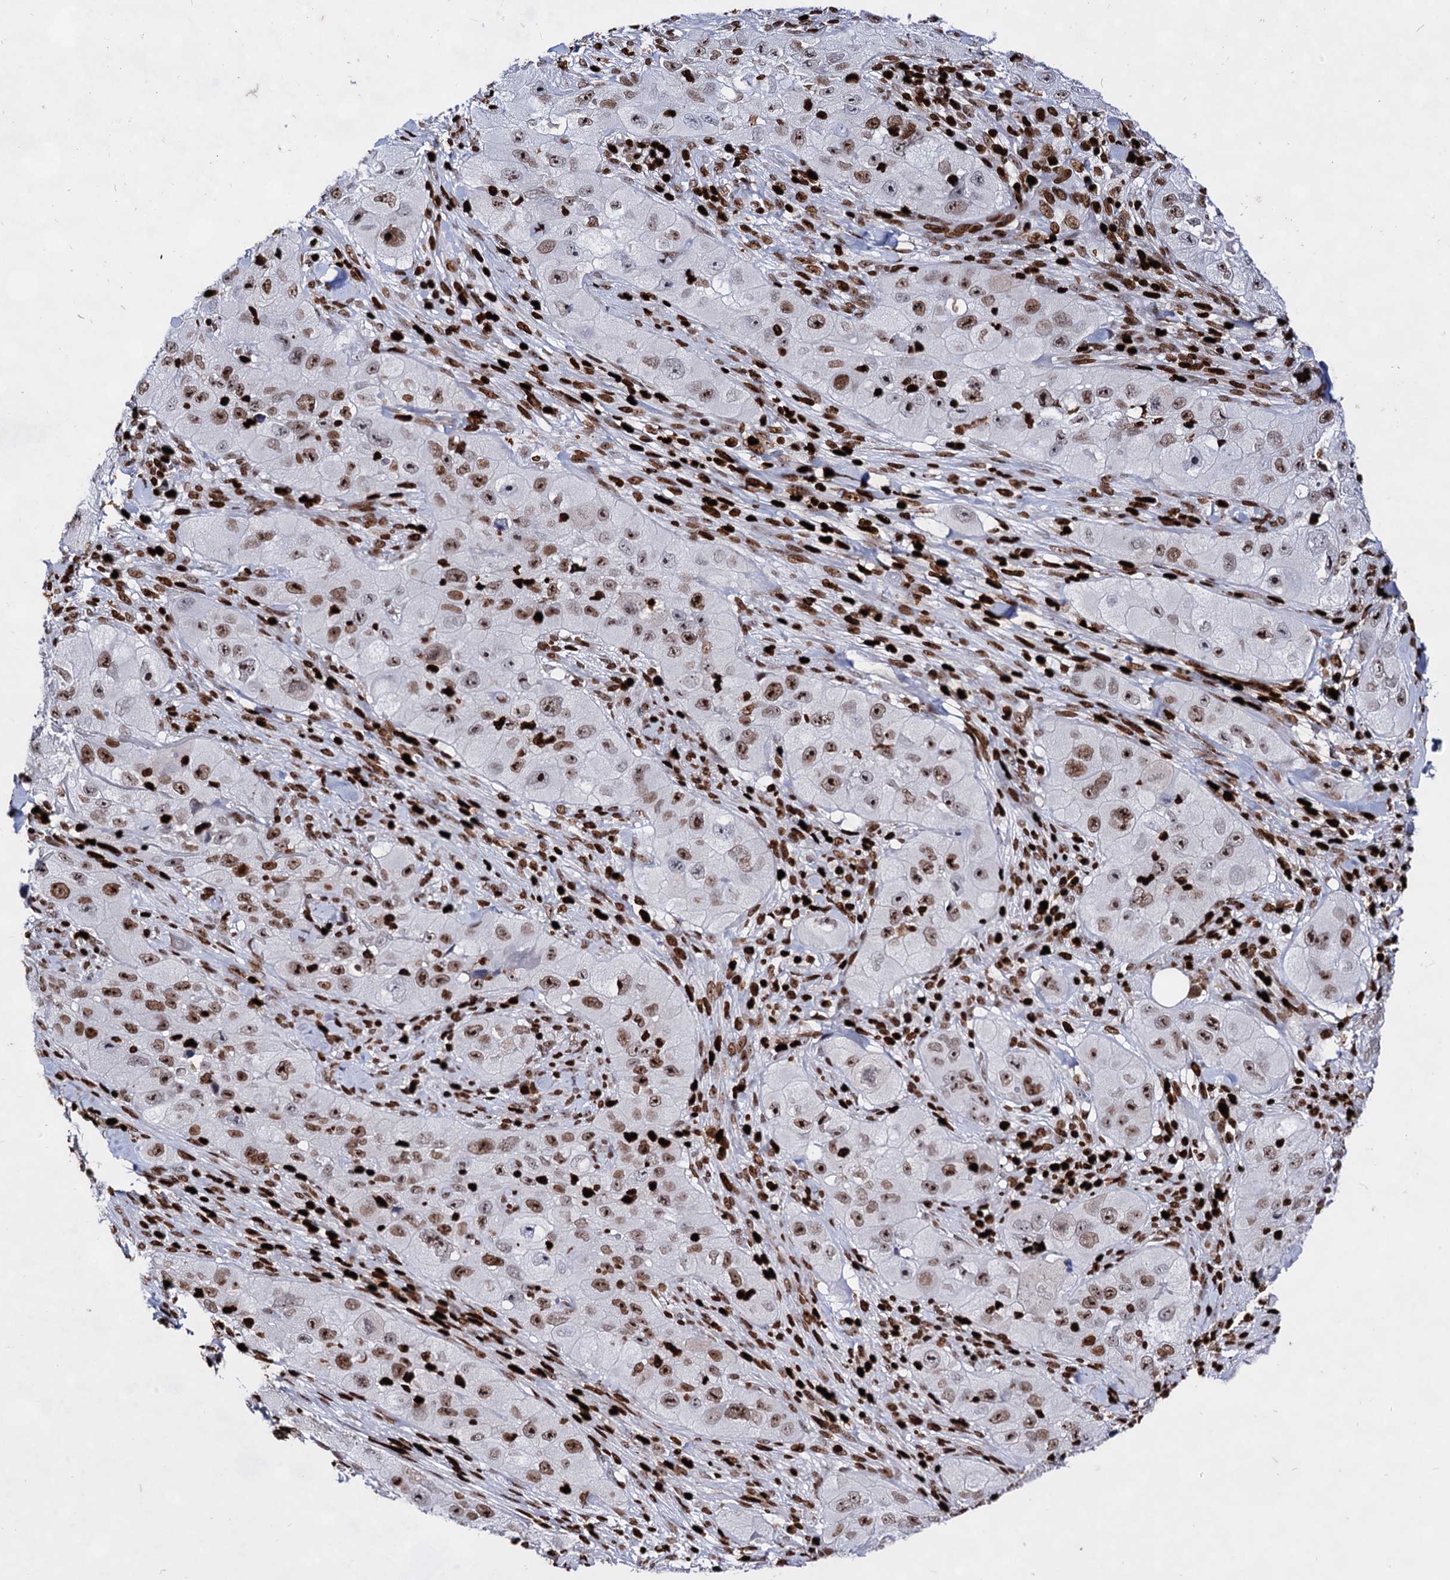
{"staining": {"intensity": "moderate", "quantity": ">75%", "location": "nuclear"}, "tissue": "skin cancer", "cell_type": "Tumor cells", "image_type": "cancer", "snomed": [{"axis": "morphology", "description": "Squamous cell carcinoma, NOS"}, {"axis": "topography", "description": "Skin"}, {"axis": "topography", "description": "Subcutis"}], "caption": "Protein analysis of skin cancer (squamous cell carcinoma) tissue demonstrates moderate nuclear positivity in about >75% of tumor cells. The staining was performed using DAB (3,3'-diaminobenzidine) to visualize the protein expression in brown, while the nuclei were stained in blue with hematoxylin (Magnification: 20x).", "gene": "HMGB2", "patient": {"sex": "male", "age": 73}}